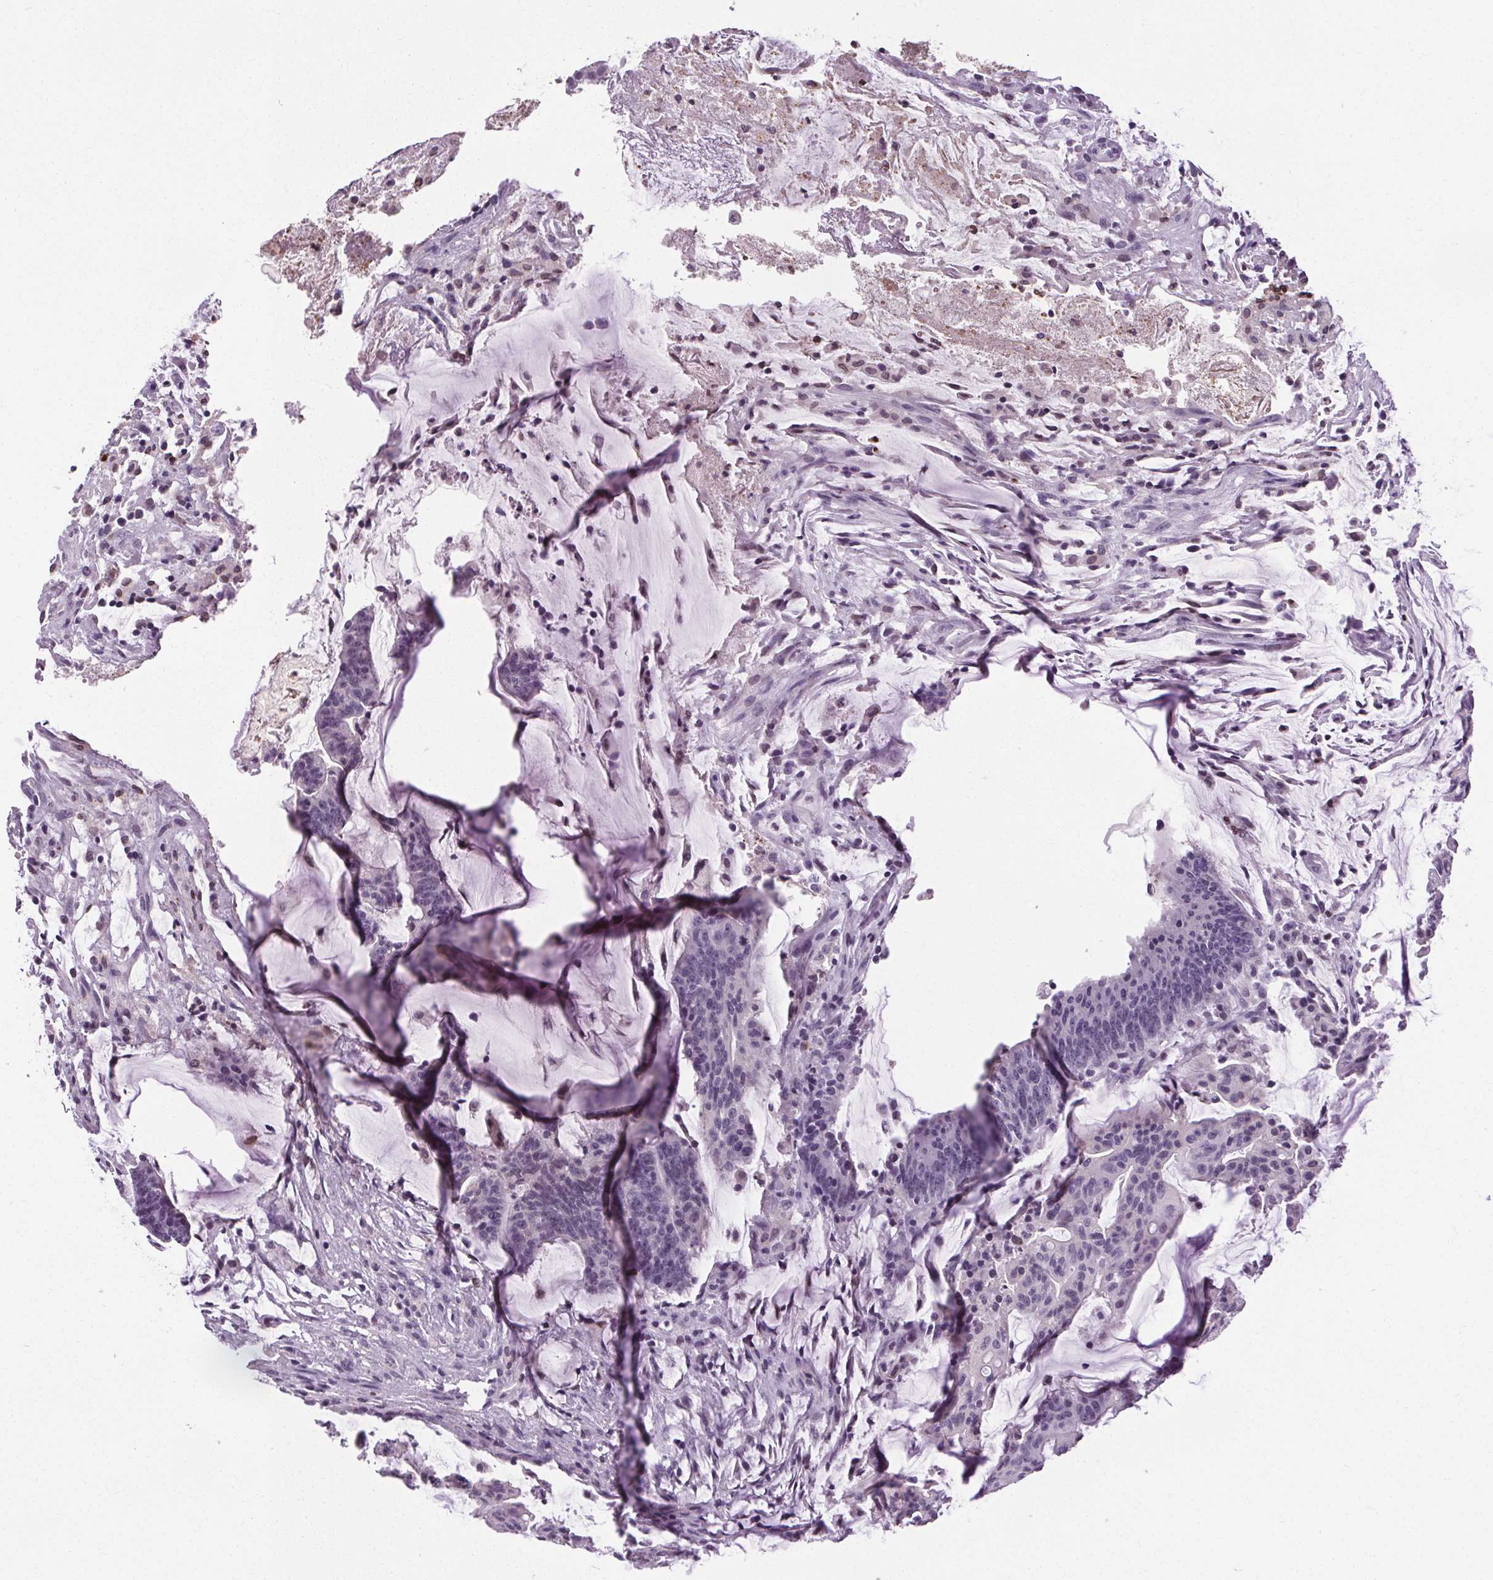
{"staining": {"intensity": "negative", "quantity": "none", "location": "none"}, "tissue": "colorectal cancer", "cell_type": "Tumor cells", "image_type": "cancer", "snomed": [{"axis": "morphology", "description": "Adenocarcinoma, NOS"}, {"axis": "topography", "description": "Colon"}], "caption": "The immunohistochemistry photomicrograph has no significant positivity in tumor cells of colorectal cancer (adenocarcinoma) tissue. (Stains: DAB immunohistochemistry (IHC) with hematoxylin counter stain, Microscopy: brightfield microscopy at high magnification).", "gene": "TMEM240", "patient": {"sex": "female", "age": 78}}